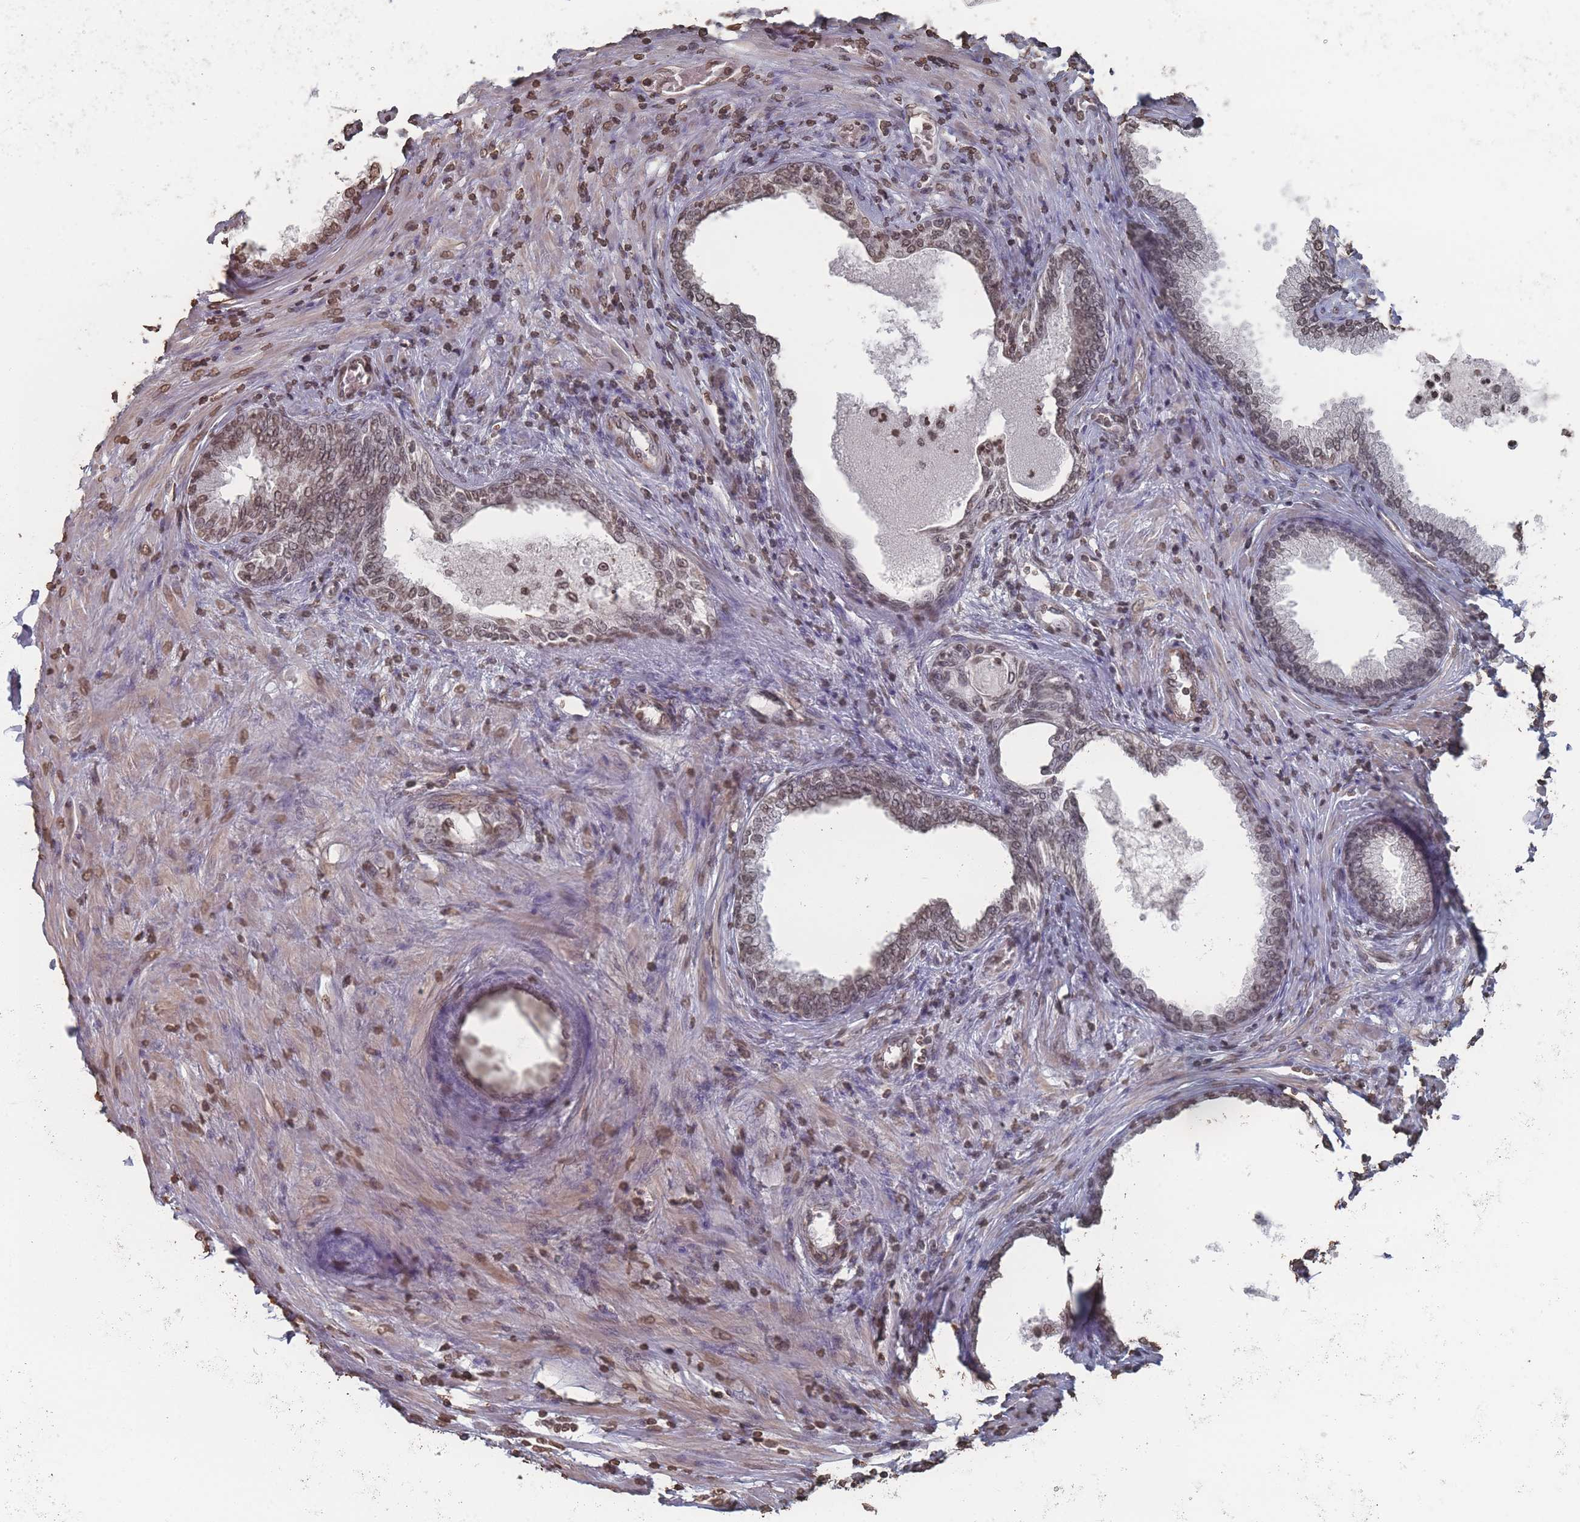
{"staining": {"intensity": "moderate", "quantity": "25%-75%", "location": "nuclear"}, "tissue": "prostate", "cell_type": "Glandular cells", "image_type": "normal", "snomed": [{"axis": "morphology", "description": "Normal tissue, NOS"}, {"axis": "topography", "description": "Prostate"}], "caption": "Brown immunohistochemical staining in unremarkable human prostate shows moderate nuclear expression in about 25%-75% of glandular cells. (DAB (3,3'-diaminobenzidine) = brown stain, brightfield microscopy at high magnification).", "gene": "PLEKHG5", "patient": {"sex": "male", "age": 76}}